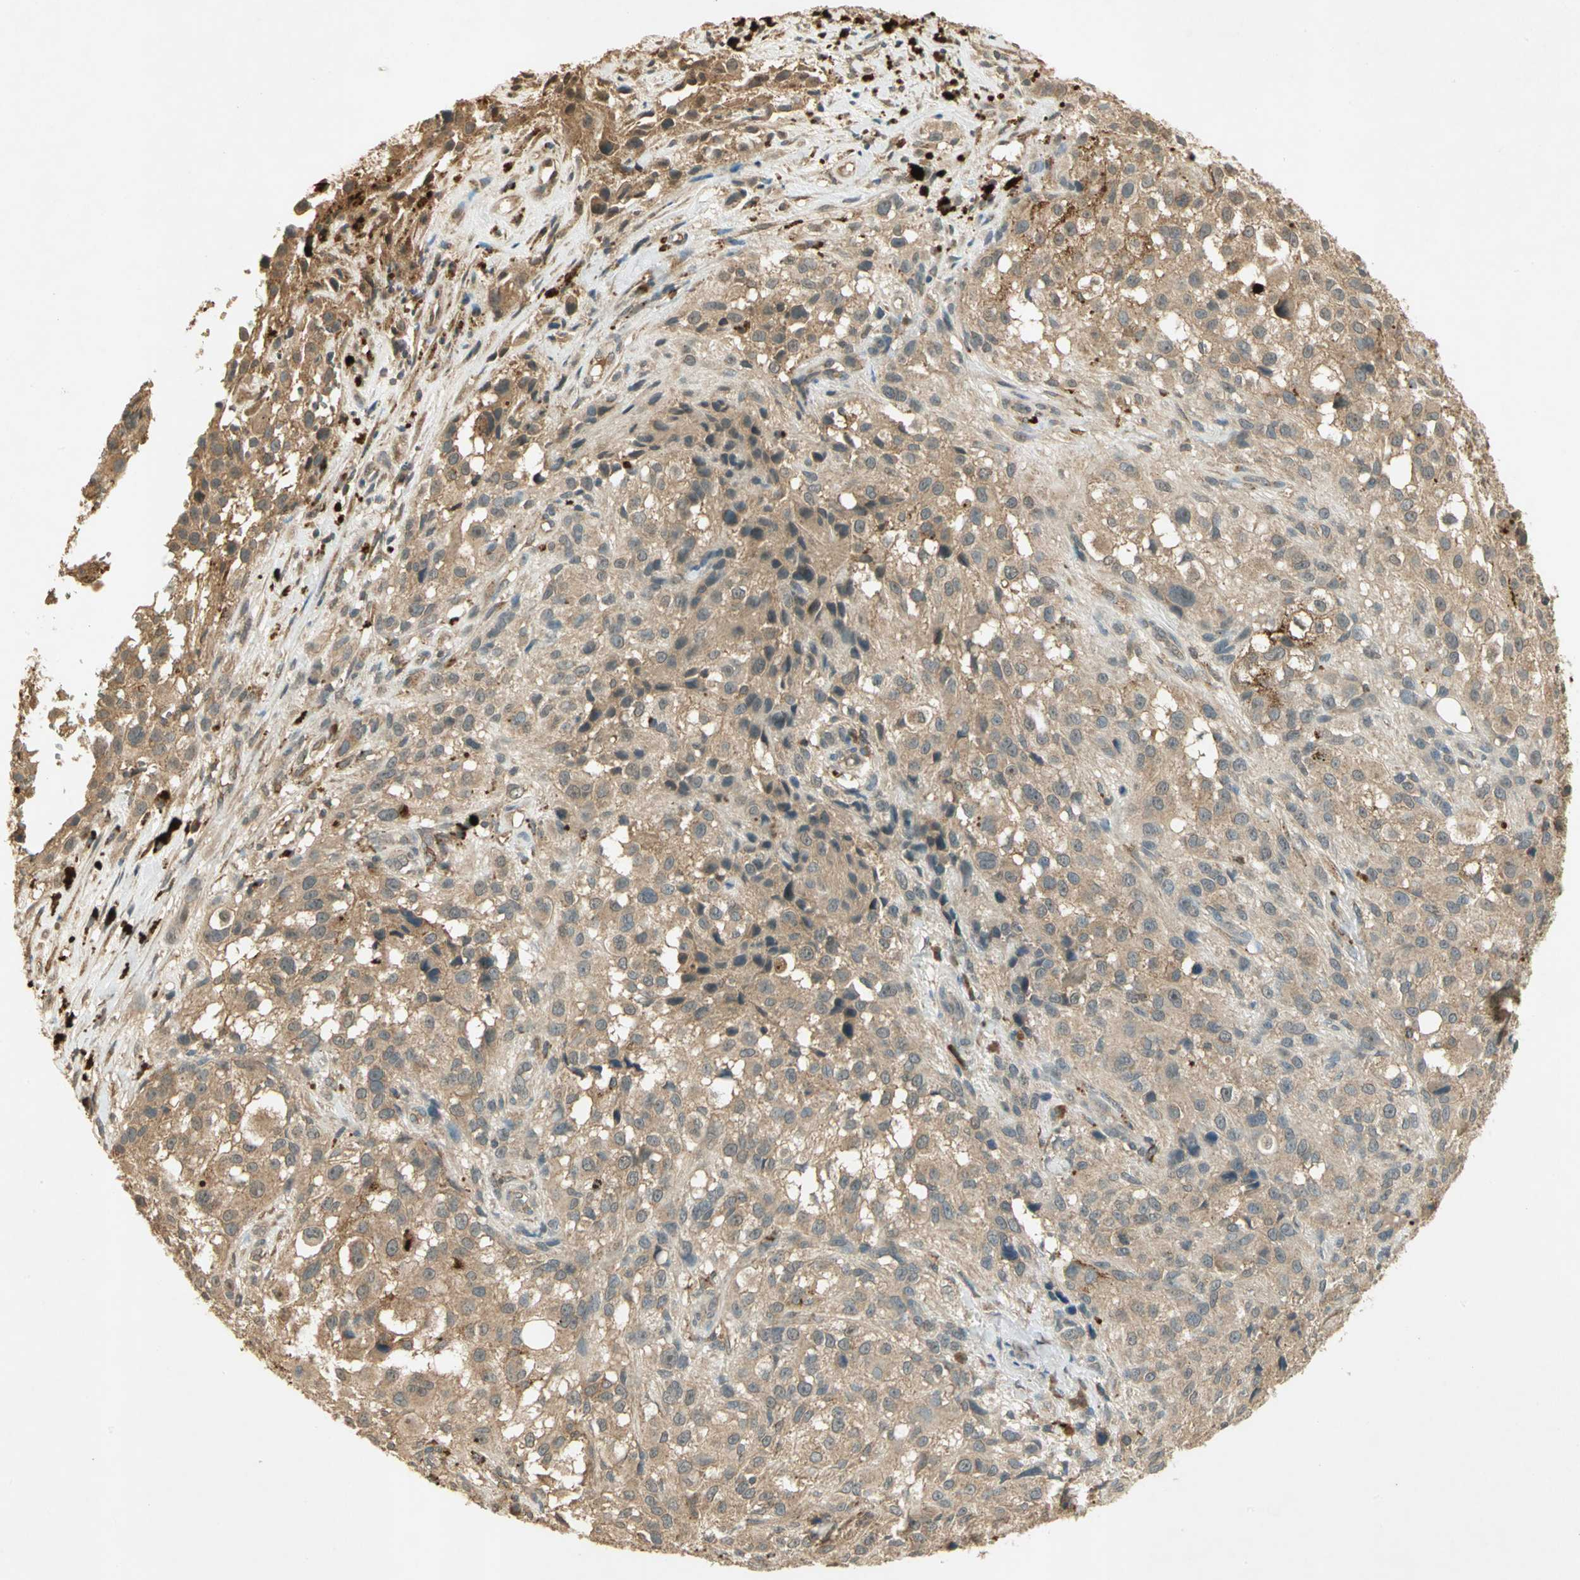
{"staining": {"intensity": "weak", "quantity": ">75%", "location": "cytoplasmic/membranous"}, "tissue": "melanoma", "cell_type": "Tumor cells", "image_type": "cancer", "snomed": [{"axis": "morphology", "description": "Necrosis, NOS"}, {"axis": "morphology", "description": "Malignant melanoma, NOS"}, {"axis": "topography", "description": "Skin"}], "caption": "The photomicrograph reveals staining of melanoma, revealing weak cytoplasmic/membranous protein expression (brown color) within tumor cells.", "gene": "KEAP1", "patient": {"sex": "female", "age": 87}}